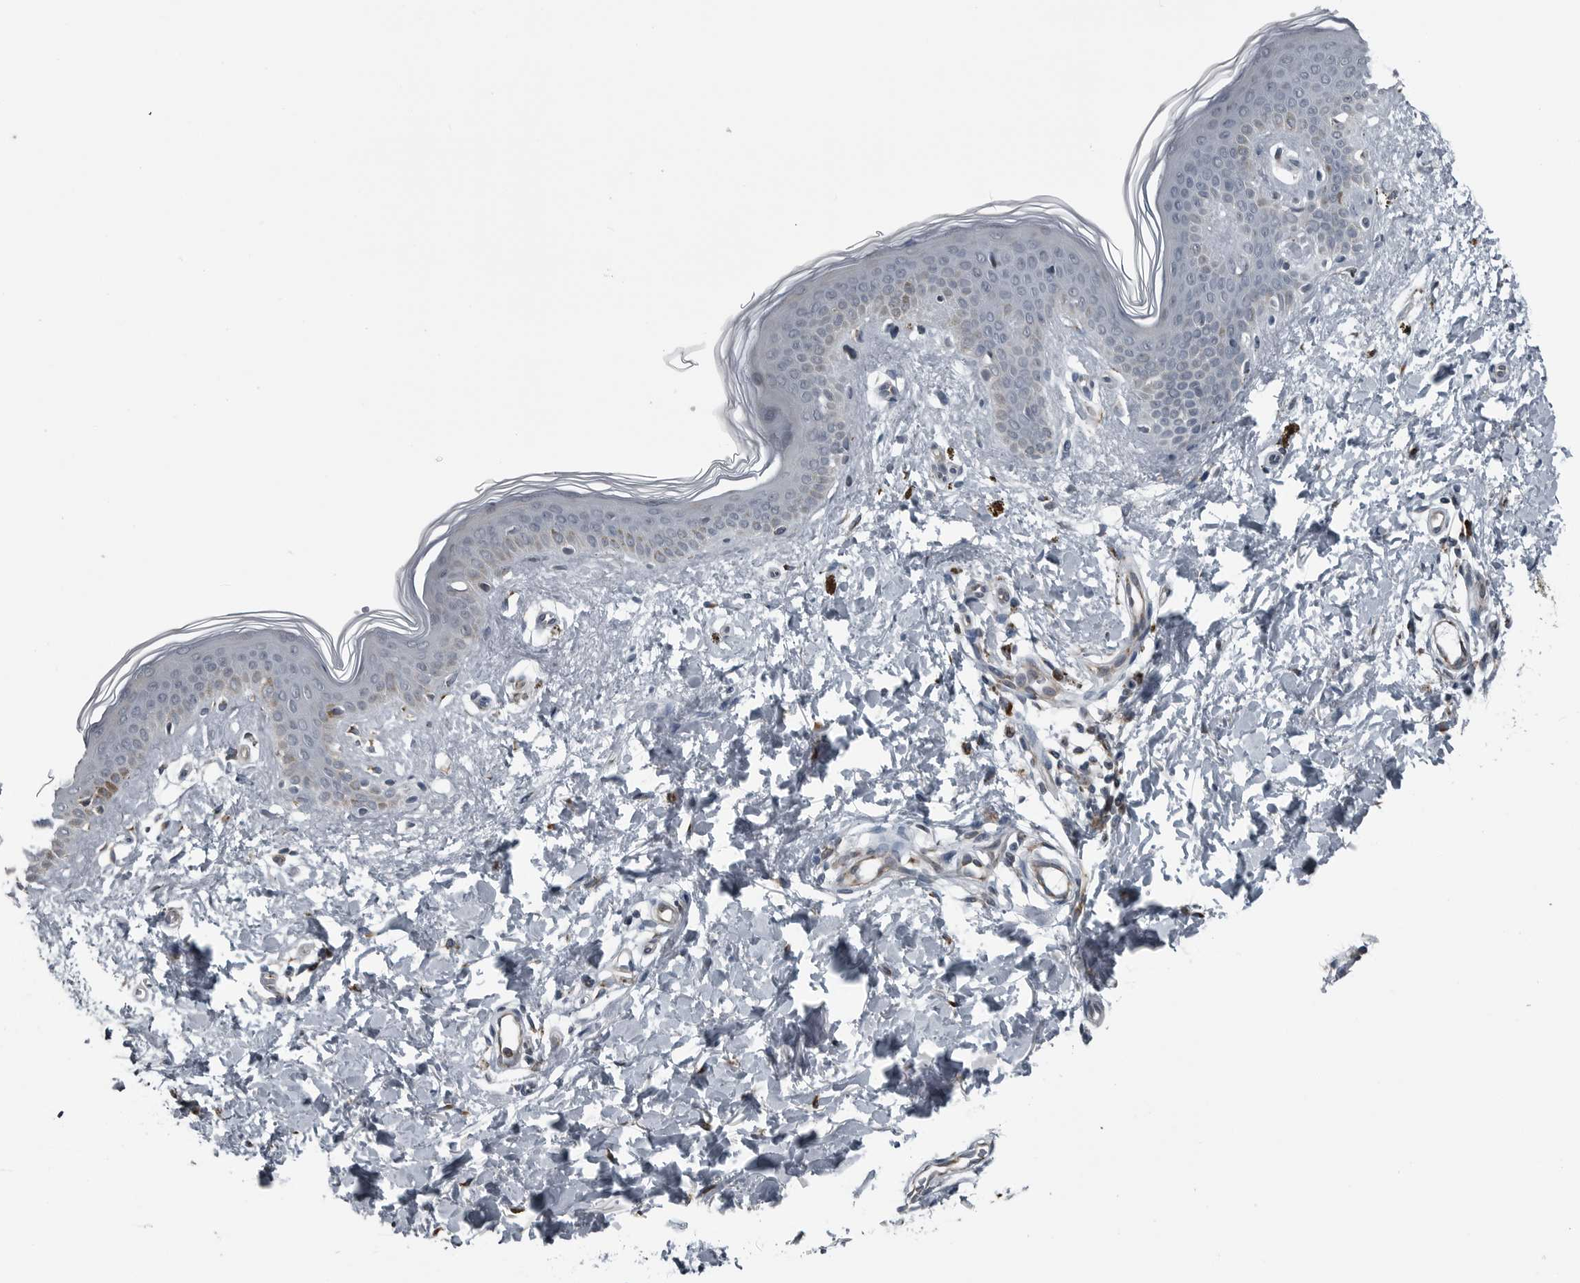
{"staining": {"intensity": "negative", "quantity": "none", "location": "none"}, "tissue": "skin", "cell_type": "Fibroblasts", "image_type": "normal", "snomed": [{"axis": "morphology", "description": "Normal tissue, NOS"}, {"axis": "topography", "description": "Skin"}], "caption": "Immunohistochemistry (IHC) of benign skin shows no staining in fibroblasts. (DAB IHC, high magnification).", "gene": "CEP85", "patient": {"sex": "female", "age": 46}}